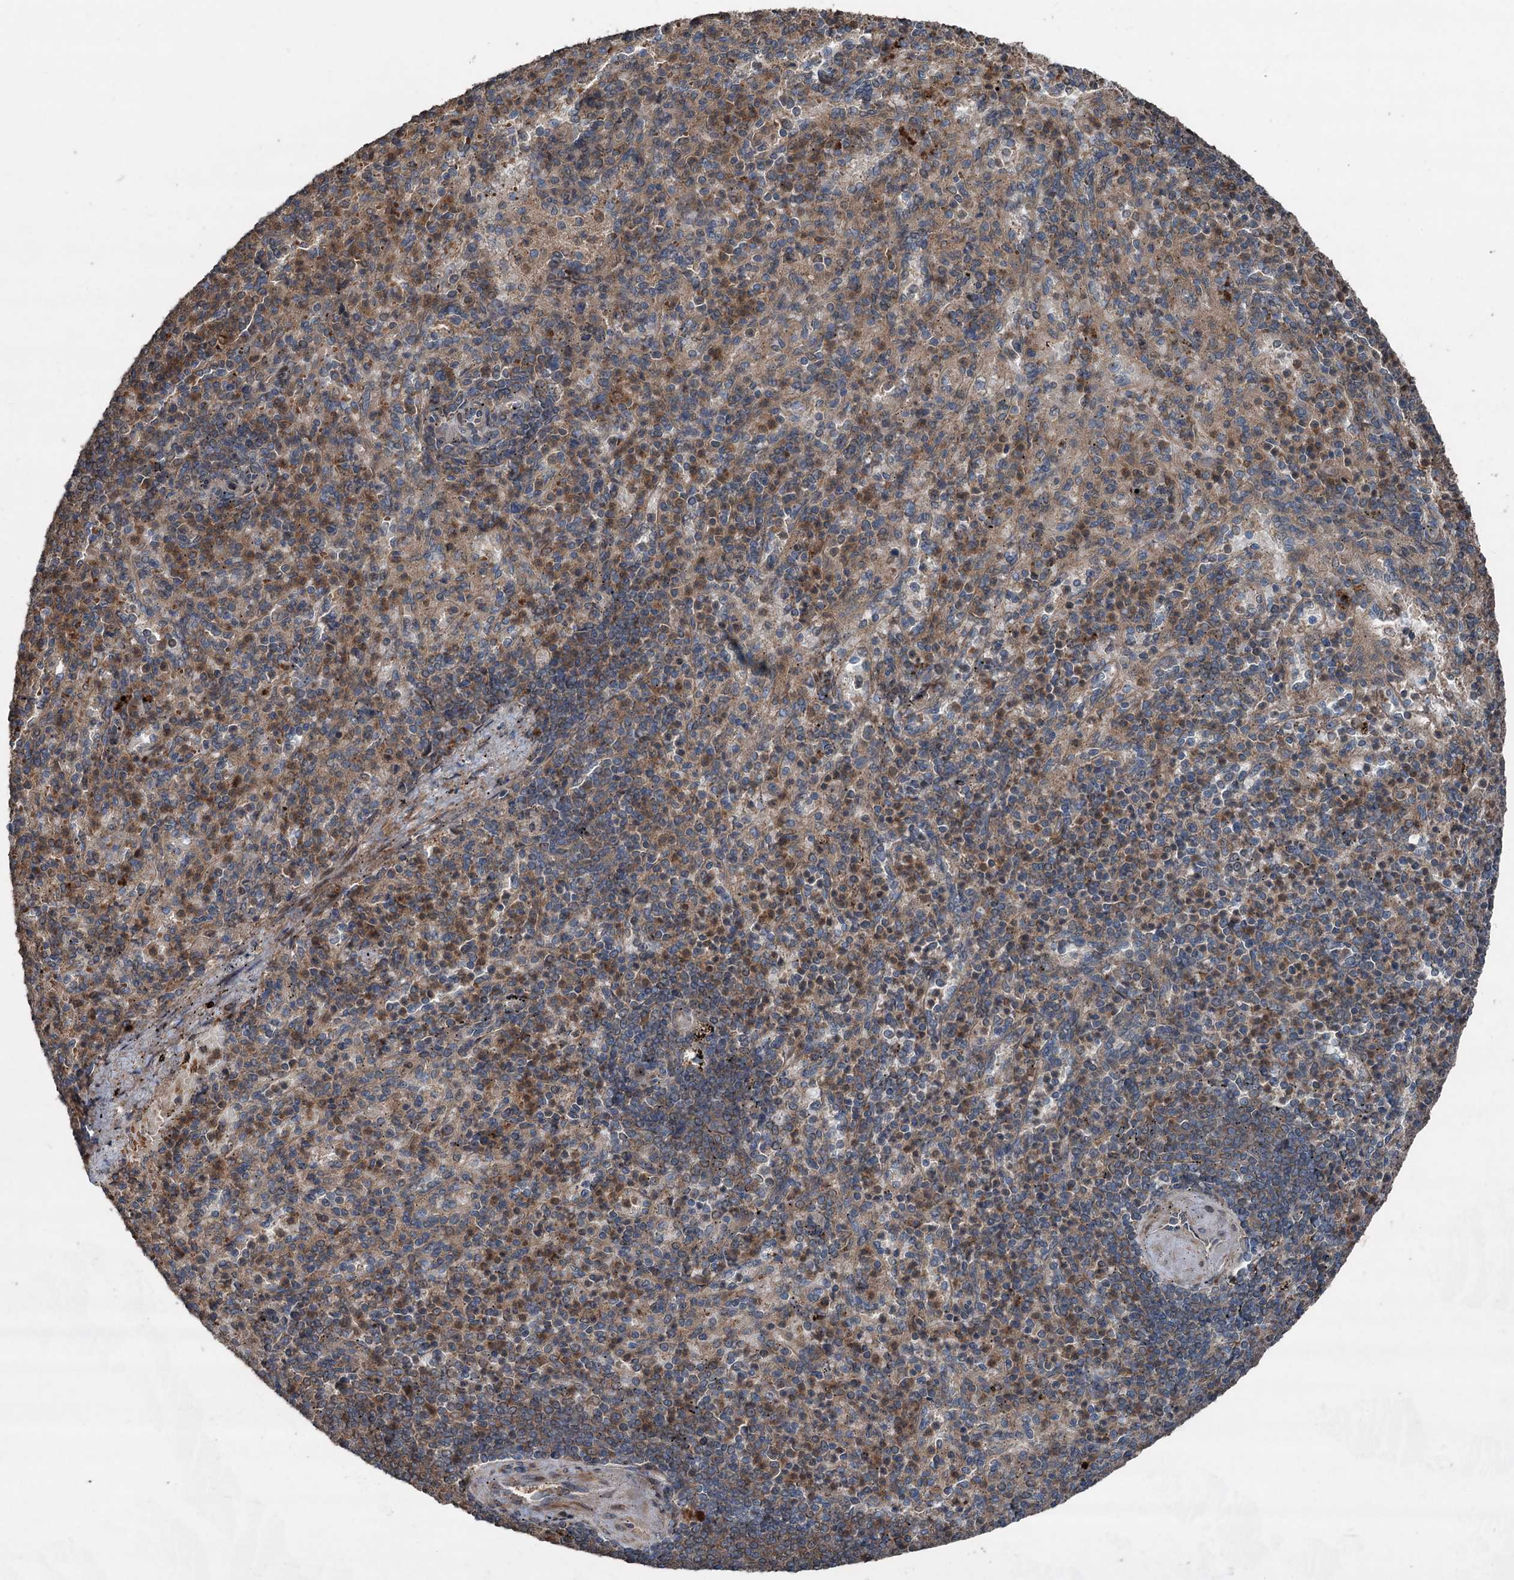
{"staining": {"intensity": "moderate", "quantity": "25%-75%", "location": "cytoplasmic/membranous"}, "tissue": "spleen", "cell_type": "Cells in red pulp", "image_type": "normal", "snomed": [{"axis": "morphology", "description": "Normal tissue, NOS"}, {"axis": "topography", "description": "Spleen"}], "caption": "Human spleen stained with a brown dye reveals moderate cytoplasmic/membranous positive positivity in about 25%-75% of cells in red pulp.", "gene": "ALAS1", "patient": {"sex": "female", "age": 74}}